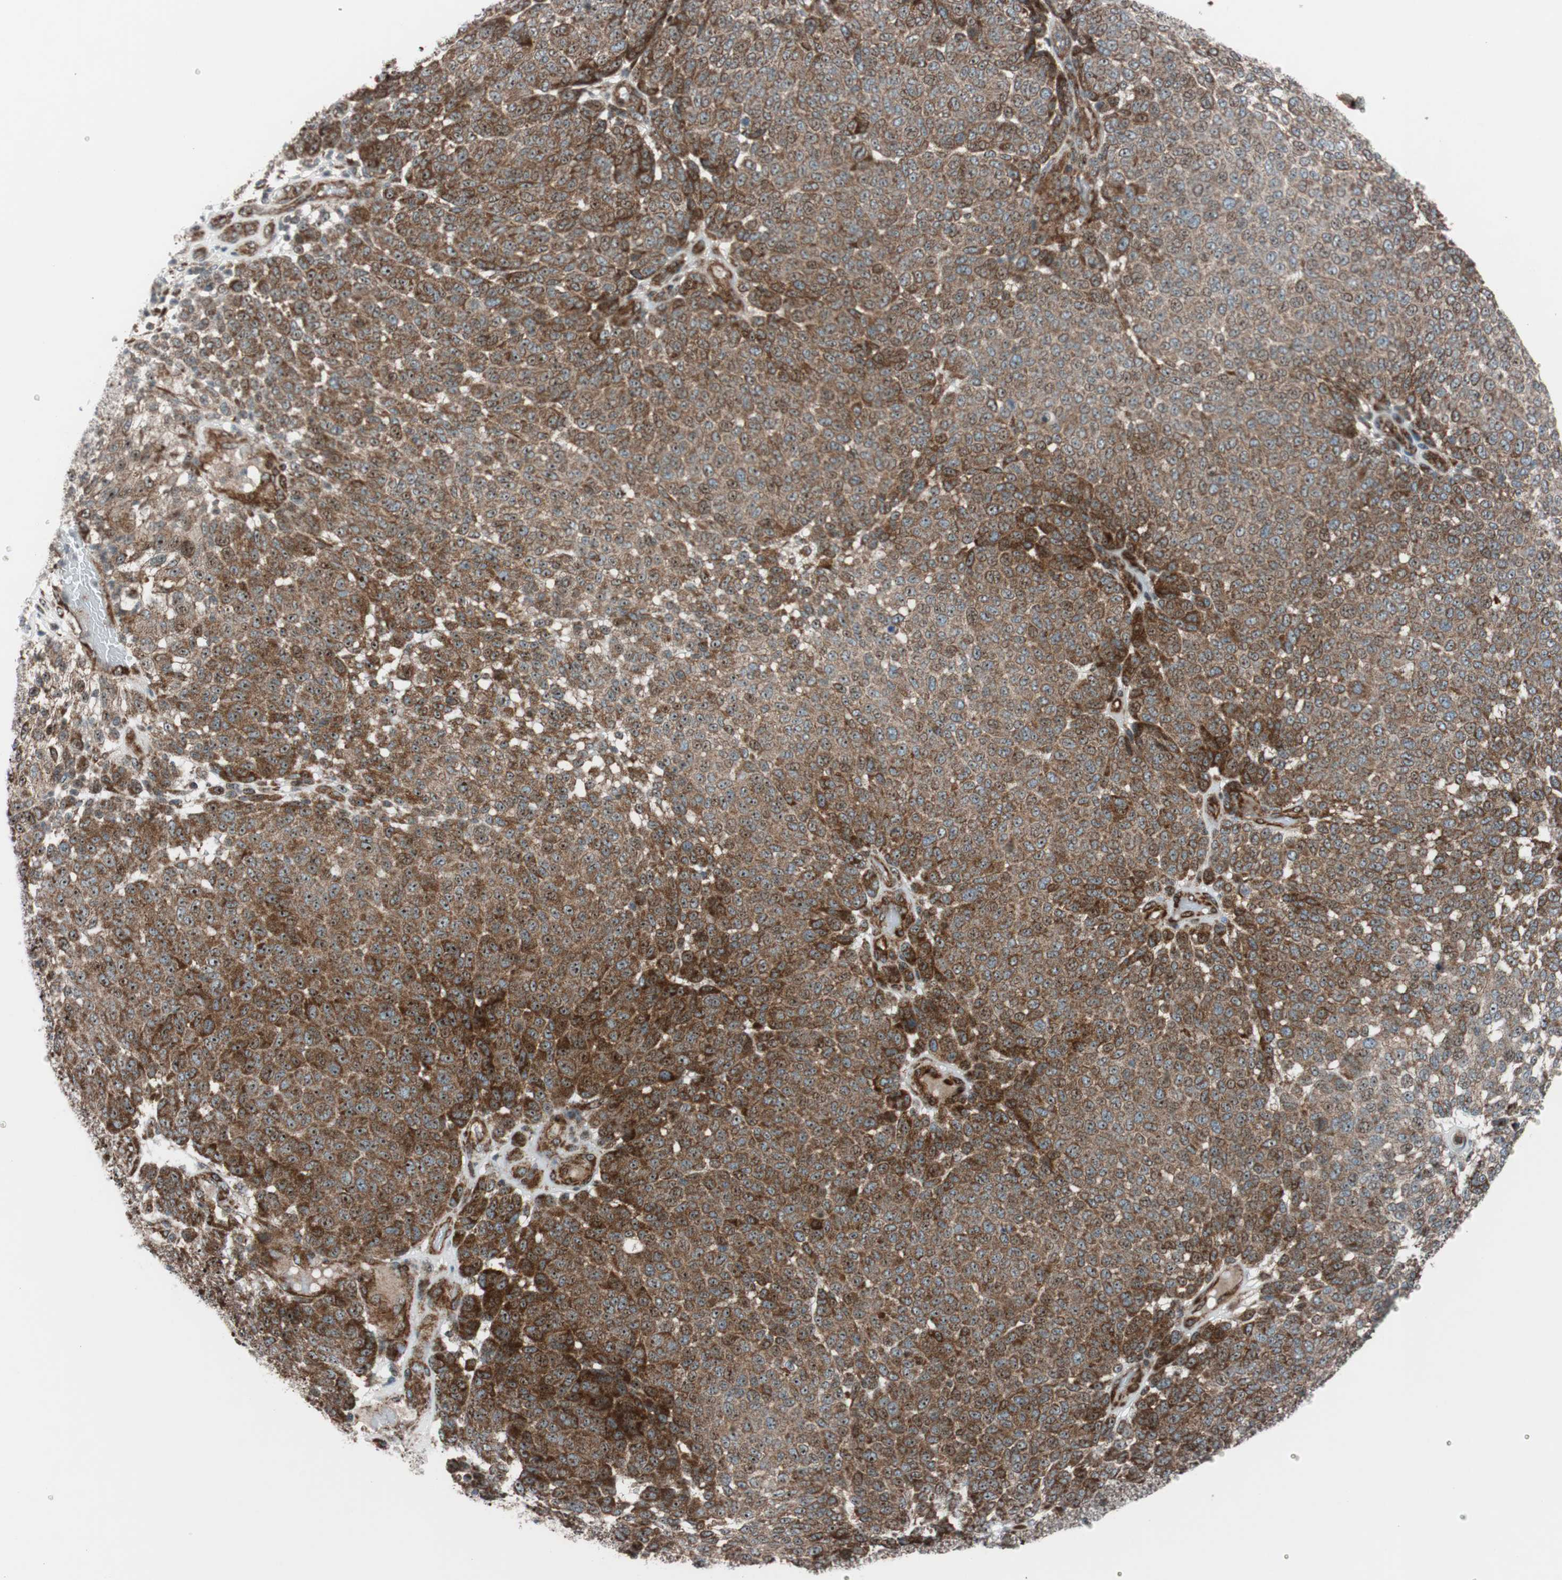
{"staining": {"intensity": "strong", "quantity": ">75%", "location": "cytoplasmic/membranous"}, "tissue": "melanoma", "cell_type": "Tumor cells", "image_type": "cancer", "snomed": [{"axis": "morphology", "description": "Malignant melanoma, NOS"}, {"axis": "topography", "description": "Skin"}], "caption": "Melanoma stained for a protein displays strong cytoplasmic/membranous positivity in tumor cells.", "gene": "CCL14", "patient": {"sex": "male", "age": 59}}